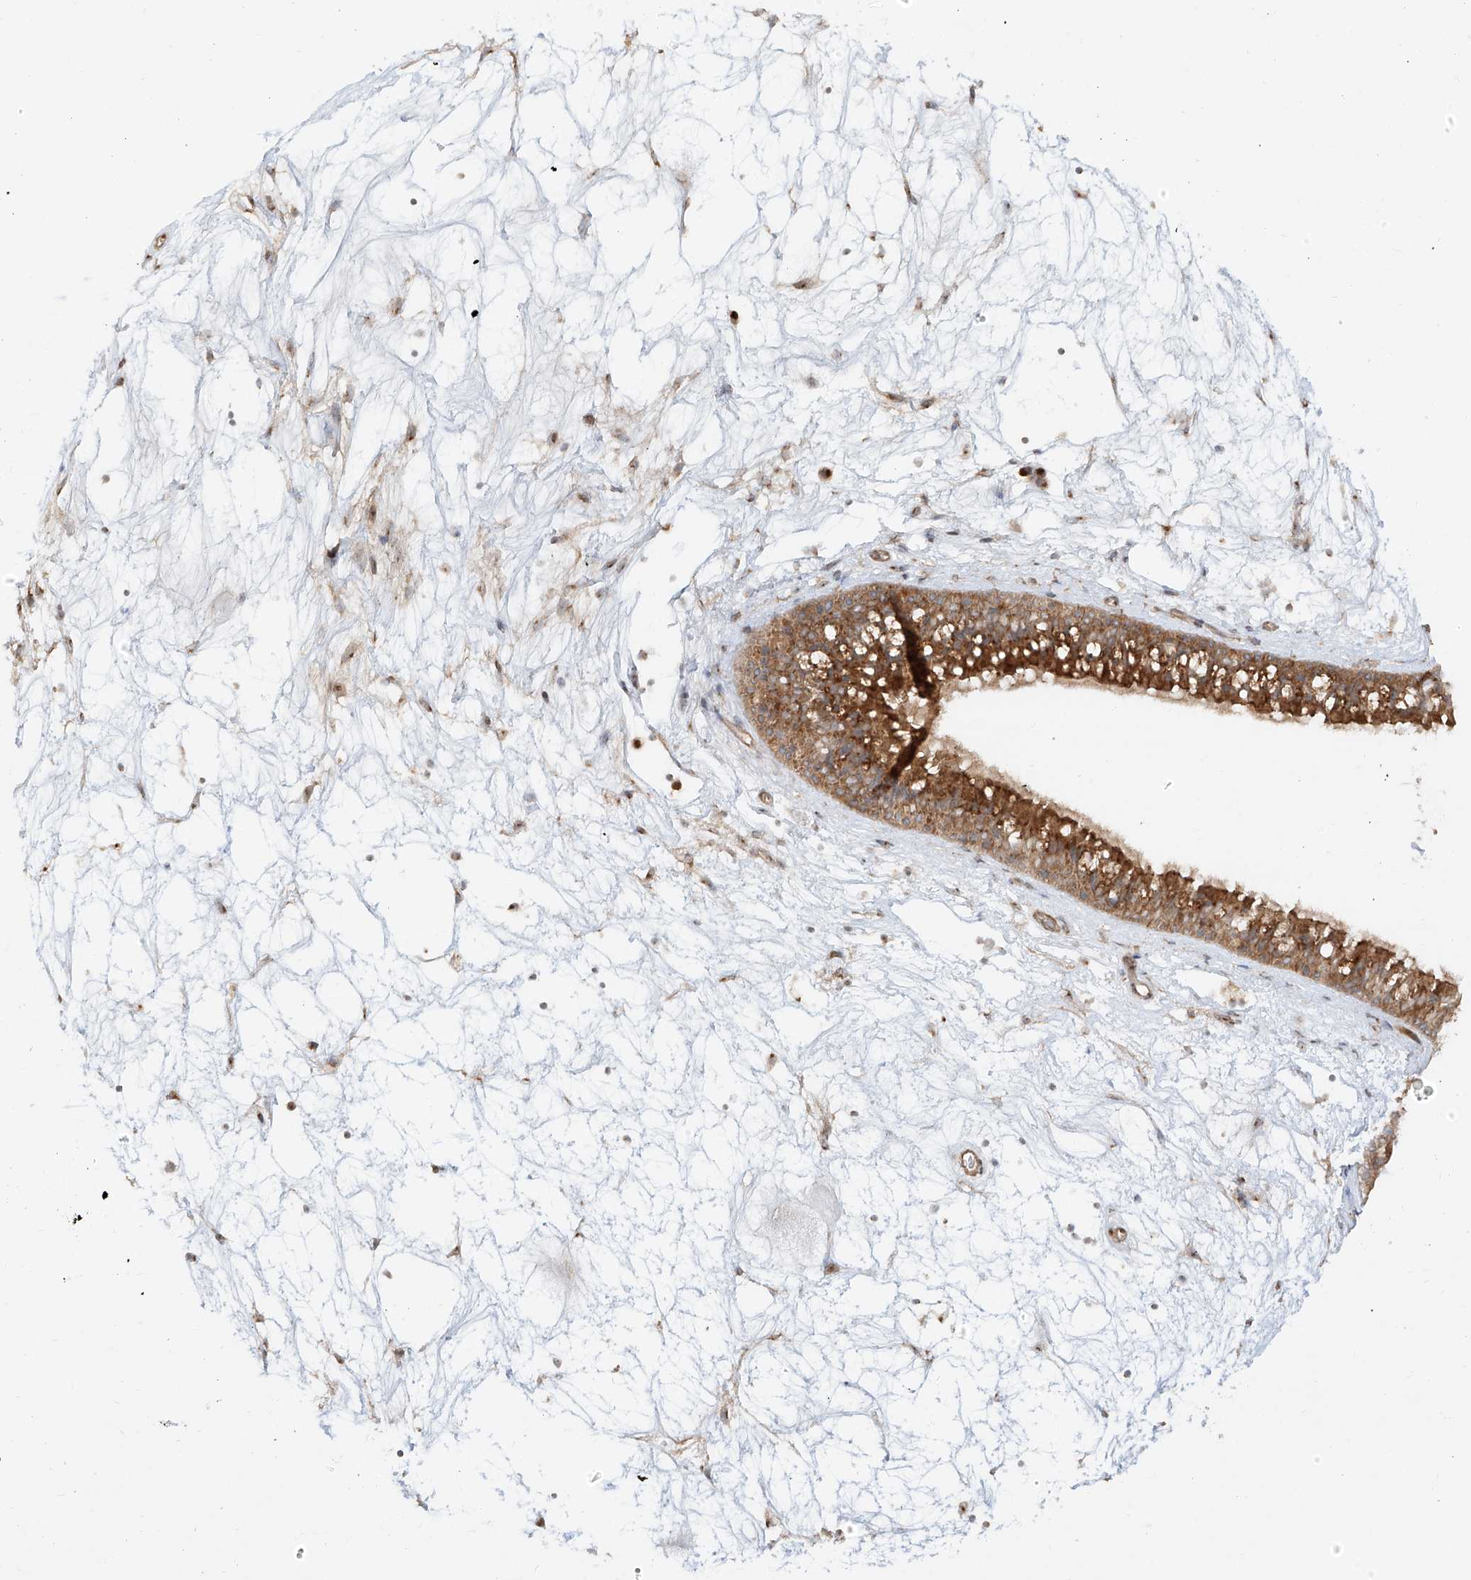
{"staining": {"intensity": "strong", "quantity": ">75%", "location": "cytoplasmic/membranous"}, "tissue": "nasopharynx", "cell_type": "Respiratory epithelial cells", "image_type": "normal", "snomed": [{"axis": "morphology", "description": "Normal tissue, NOS"}, {"axis": "topography", "description": "Nasopharynx"}], "caption": "Immunohistochemical staining of unremarkable nasopharynx displays >75% levels of strong cytoplasmic/membranous protein staining in about >75% of respiratory epithelial cells.", "gene": "ZNF287", "patient": {"sex": "male", "age": 64}}